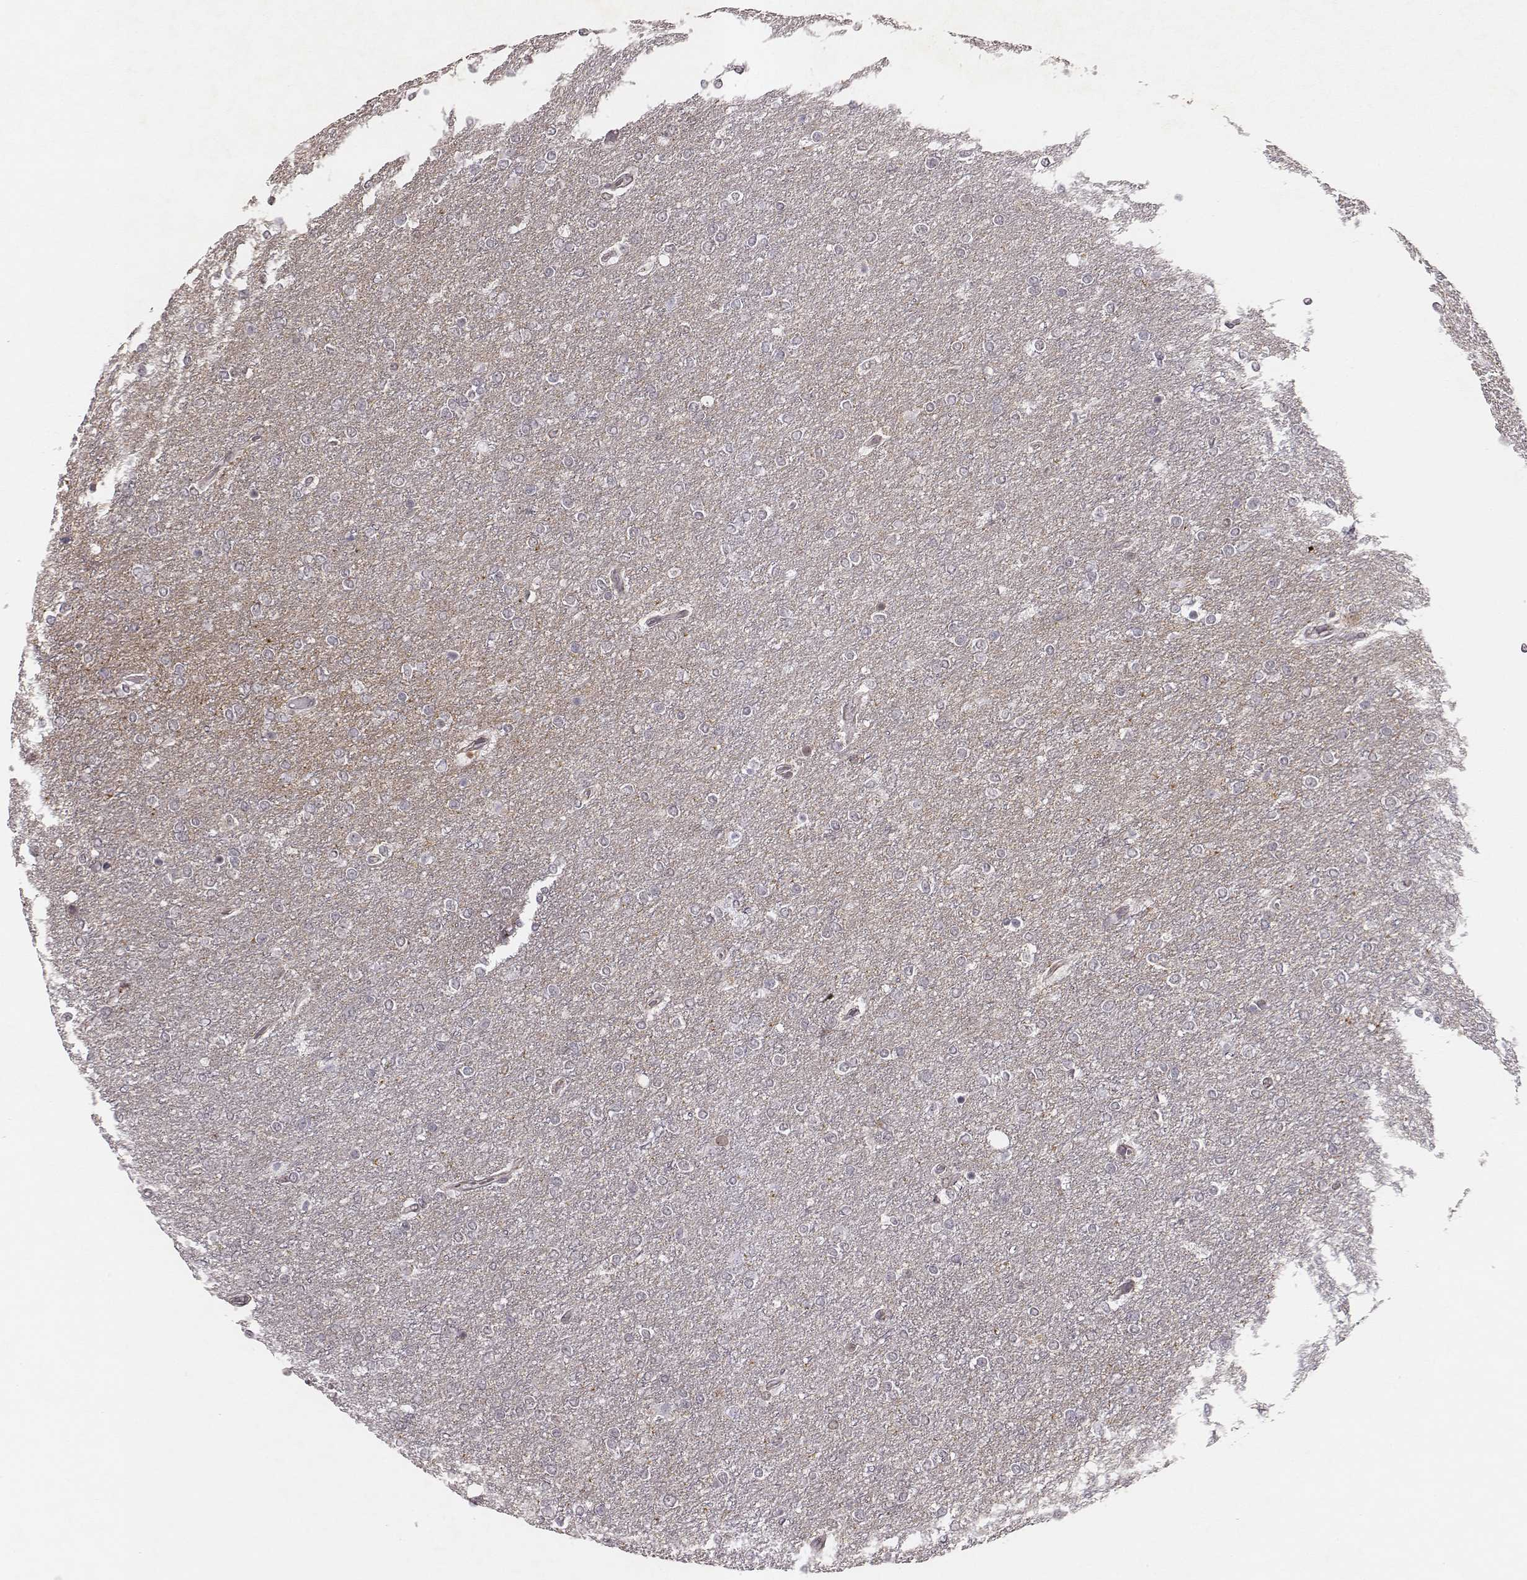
{"staining": {"intensity": "negative", "quantity": "none", "location": "none"}, "tissue": "glioma", "cell_type": "Tumor cells", "image_type": "cancer", "snomed": [{"axis": "morphology", "description": "Glioma, malignant, High grade"}, {"axis": "topography", "description": "Brain"}], "caption": "The IHC image has no significant staining in tumor cells of malignant glioma (high-grade) tissue.", "gene": "WDR59", "patient": {"sex": "female", "age": 61}}